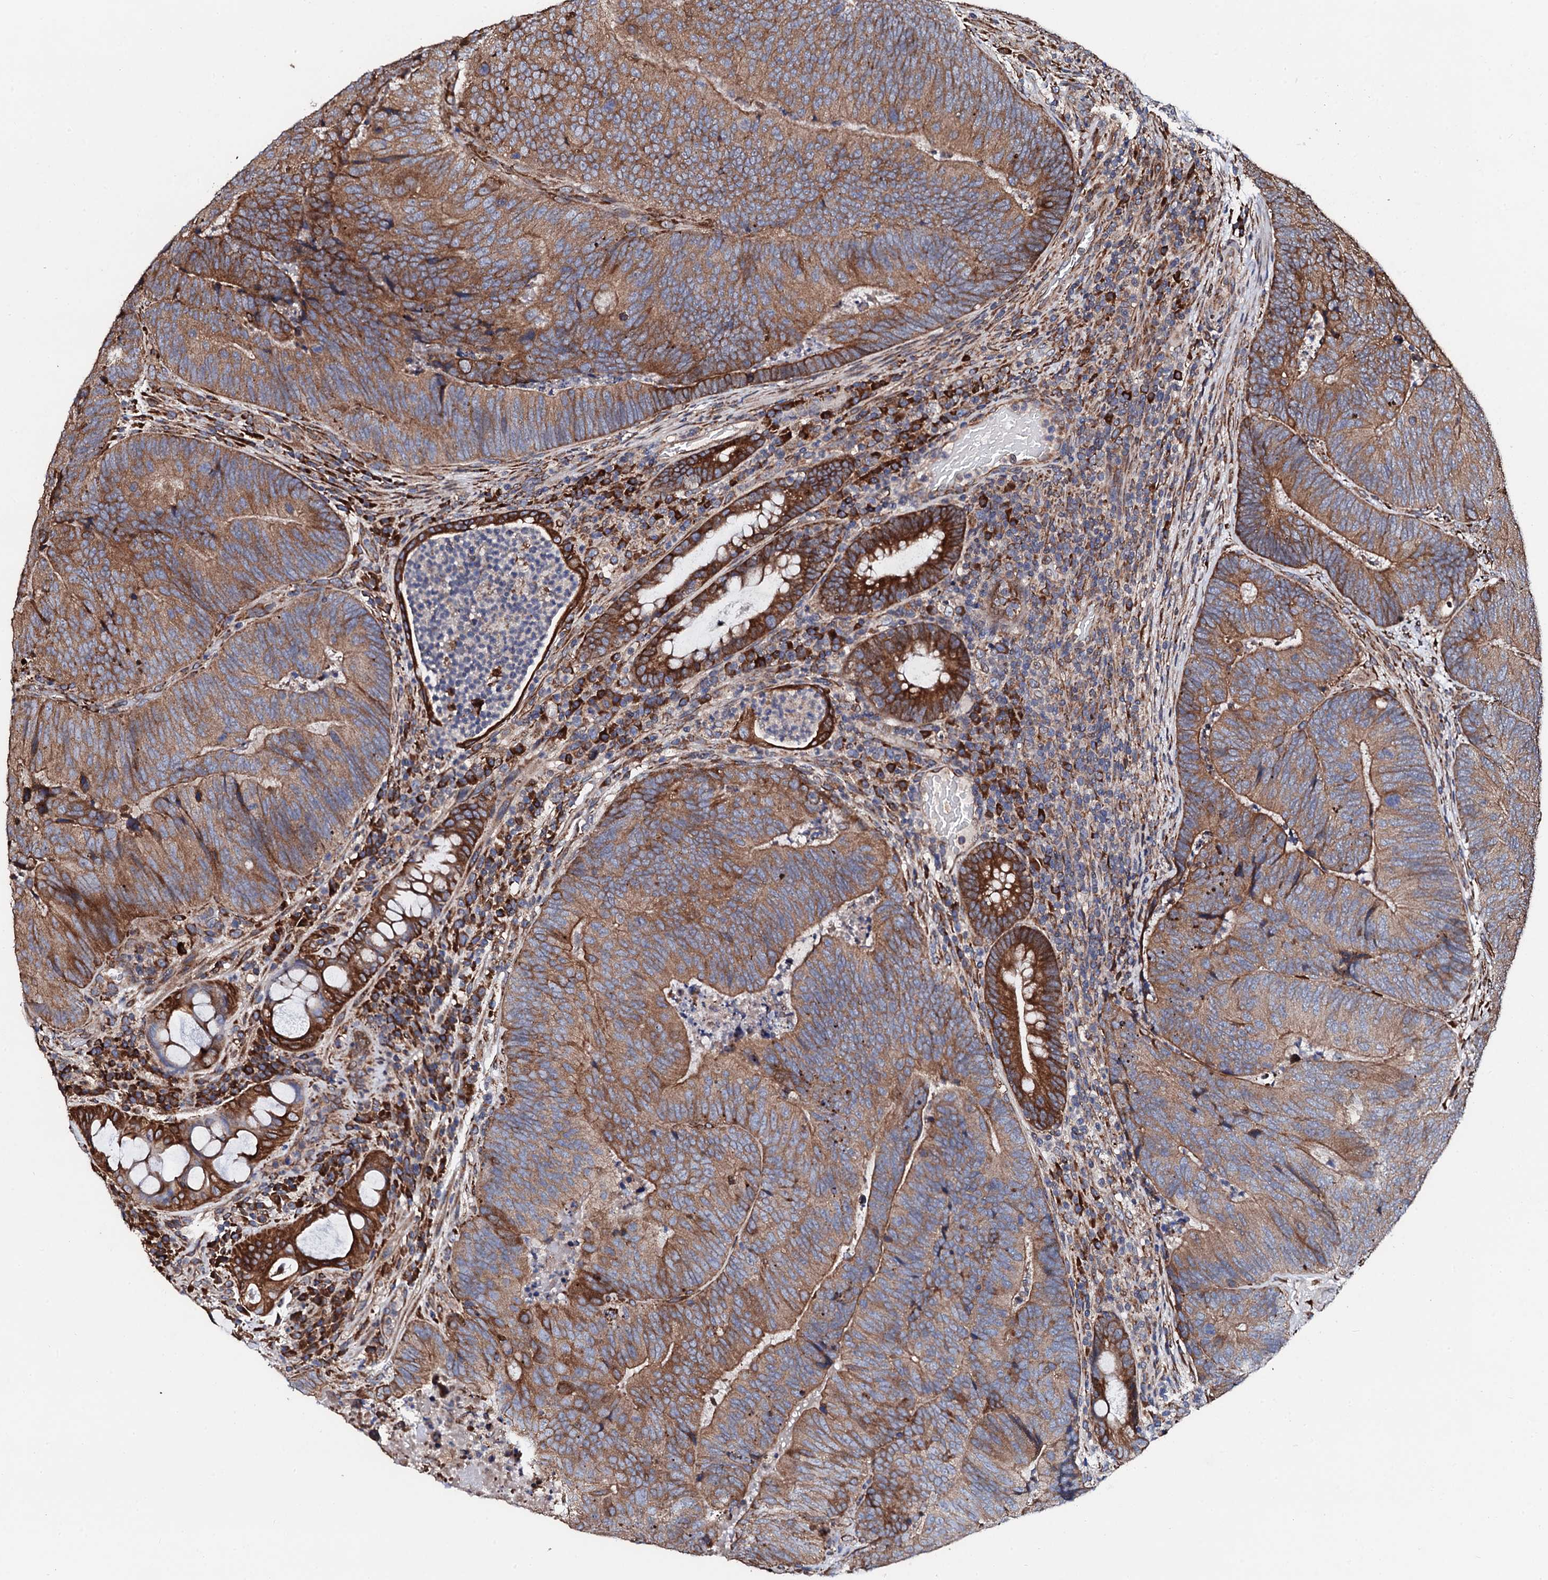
{"staining": {"intensity": "strong", "quantity": "25%-75%", "location": "cytoplasmic/membranous"}, "tissue": "colorectal cancer", "cell_type": "Tumor cells", "image_type": "cancer", "snomed": [{"axis": "morphology", "description": "Adenocarcinoma, NOS"}, {"axis": "topography", "description": "Colon"}], "caption": "Adenocarcinoma (colorectal) stained for a protein (brown) demonstrates strong cytoplasmic/membranous positive staining in approximately 25%-75% of tumor cells.", "gene": "CKAP5", "patient": {"sex": "female", "age": 67}}